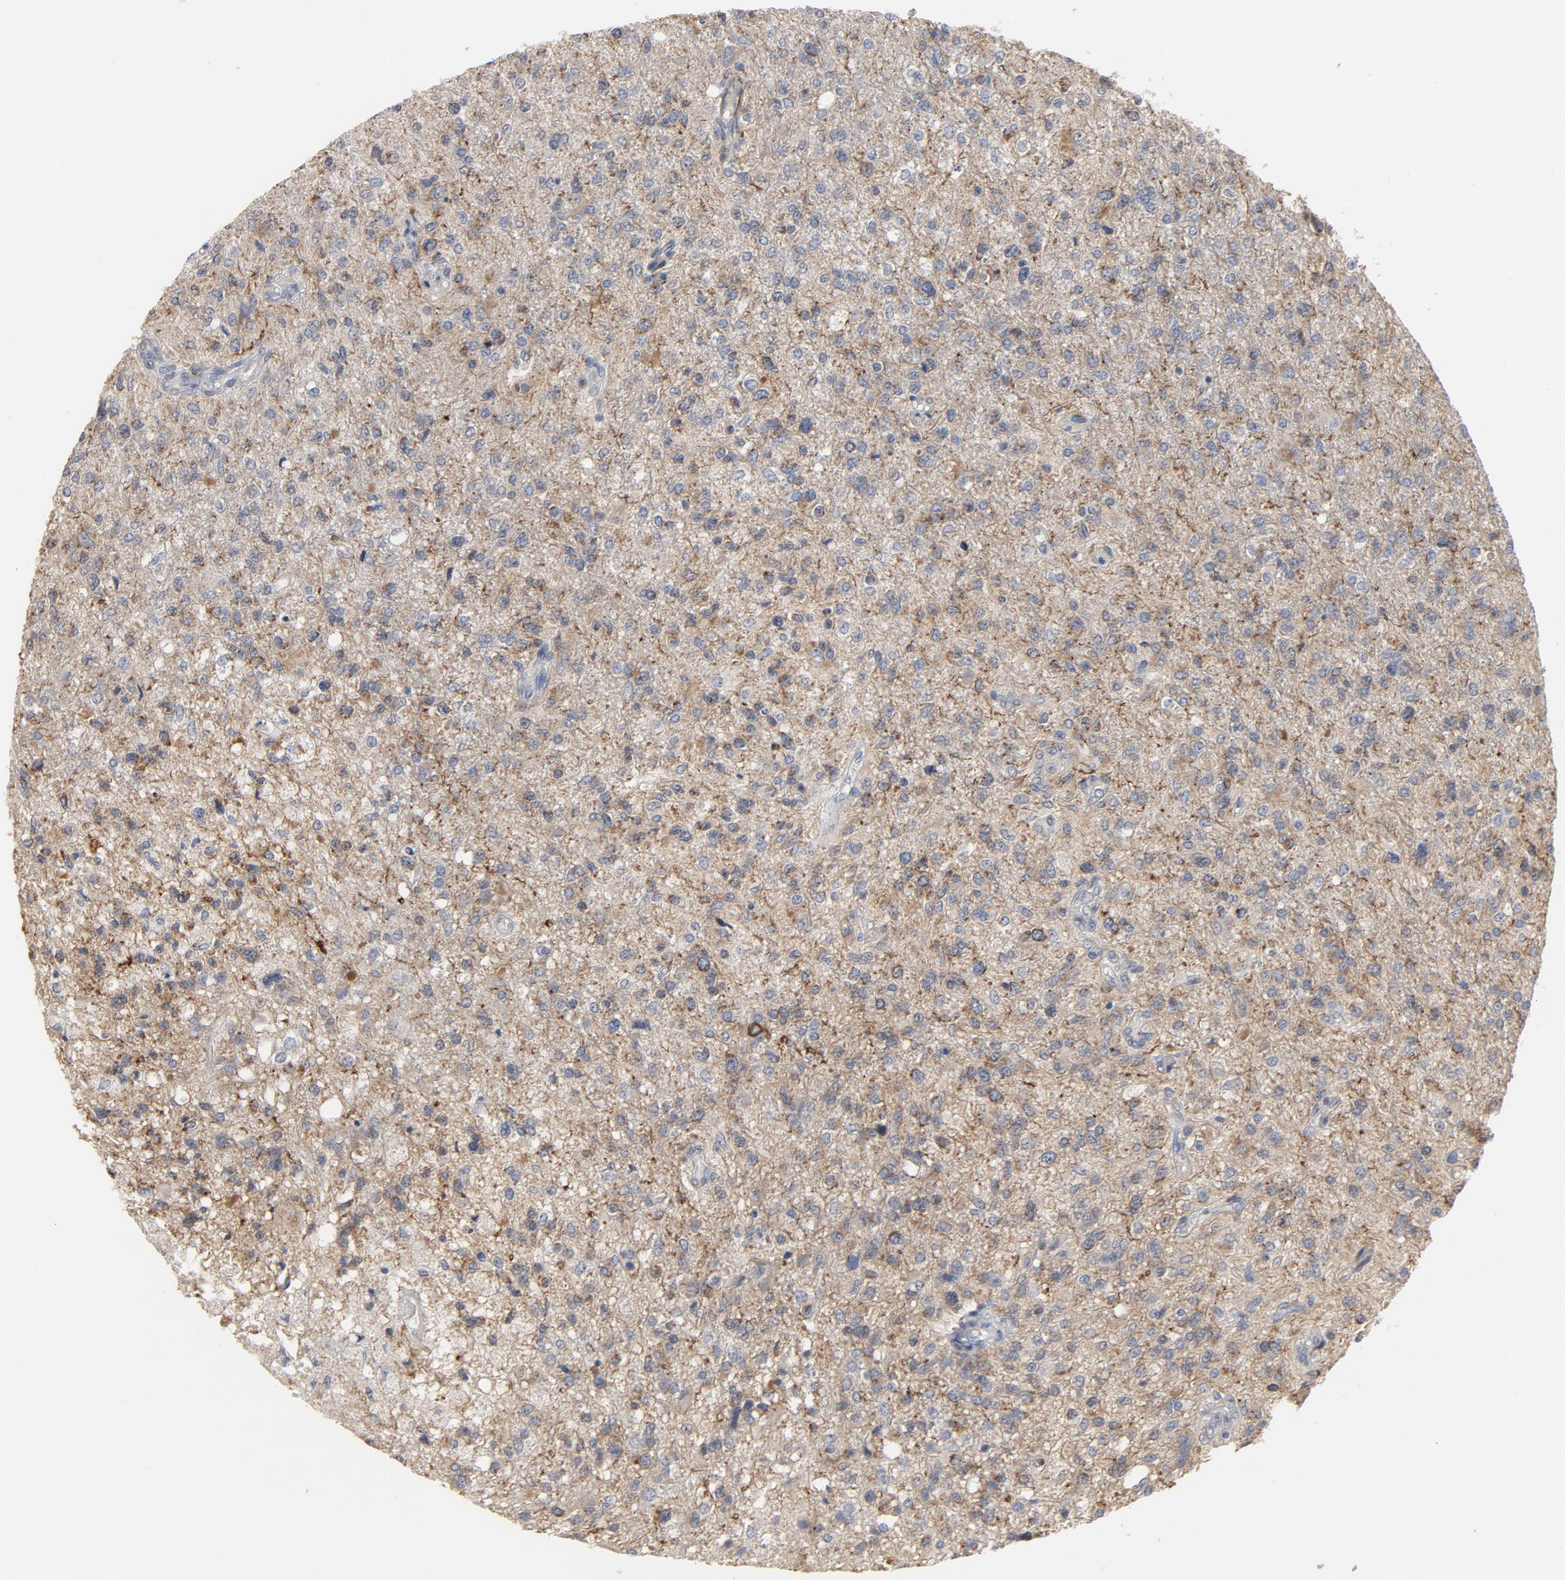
{"staining": {"intensity": "moderate", "quantity": "<25%", "location": "cytoplasmic/membranous"}, "tissue": "glioma", "cell_type": "Tumor cells", "image_type": "cancer", "snomed": [{"axis": "morphology", "description": "Glioma, malignant, High grade"}, {"axis": "topography", "description": "Cerebral cortex"}], "caption": "Protein staining by immunohistochemistry (IHC) shows moderate cytoplasmic/membranous staining in approximately <25% of tumor cells in high-grade glioma (malignant).", "gene": "GNG2", "patient": {"sex": "male", "age": 76}}